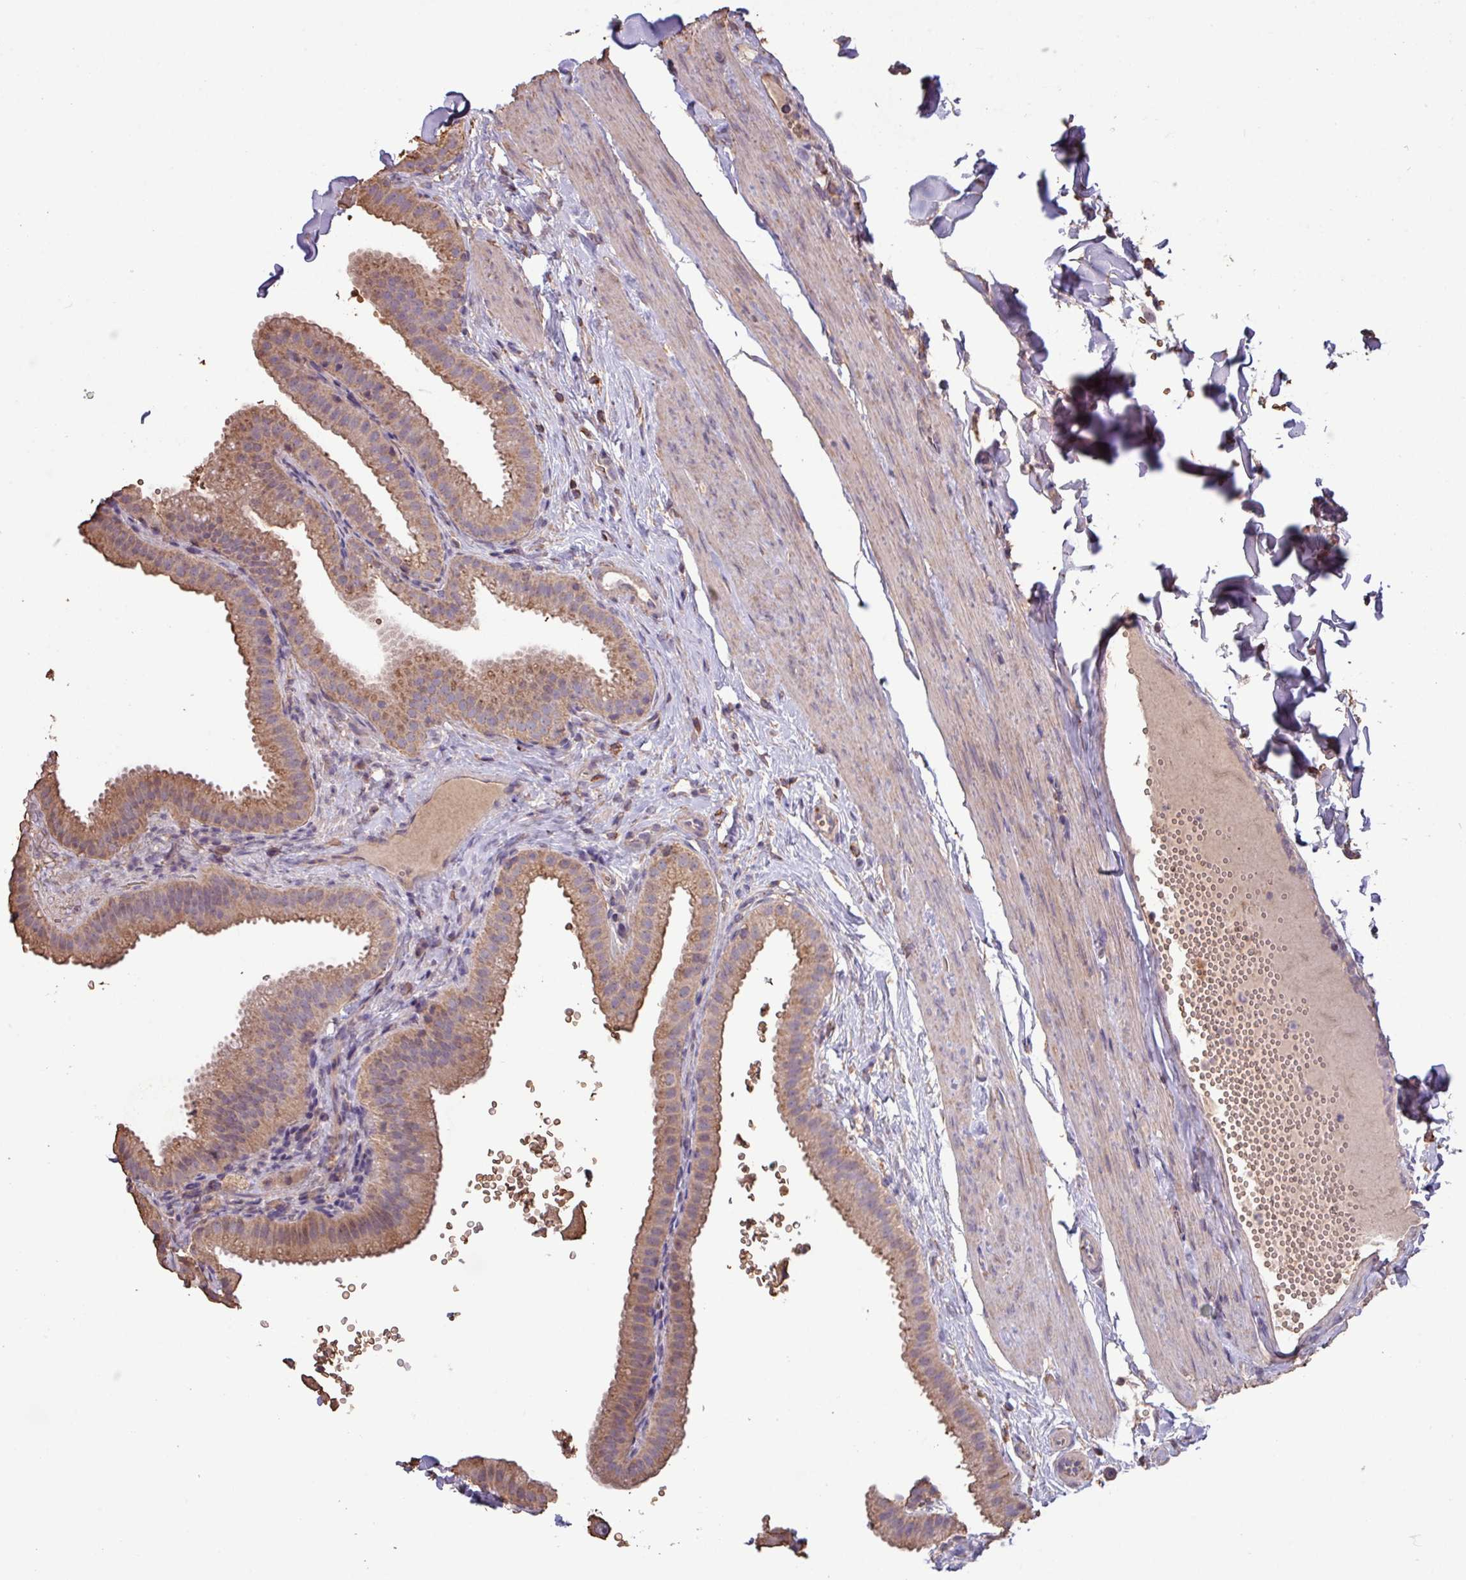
{"staining": {"intensity": "moderate", "quantity": ">75%", "location": "cytoplasmic/membranous"}, "tissue": "gallbladder", "cell_type": "Glandular cells", "image_type": "normal", "snomed": [{"axis": "morphology", "description": "Normal tissue, NOS"}, {"axis": "topography", "description": "Gallbladder"}], "caption": "An immunohistochemistry image of unremarkable tissue is shown. Protein staining in brown shows moderate cytoplasmic/membranous positivity in gallbladder within glandular cells.", "gene": "CAMK2A", "patient": {"sex": "female", "age": 61}}